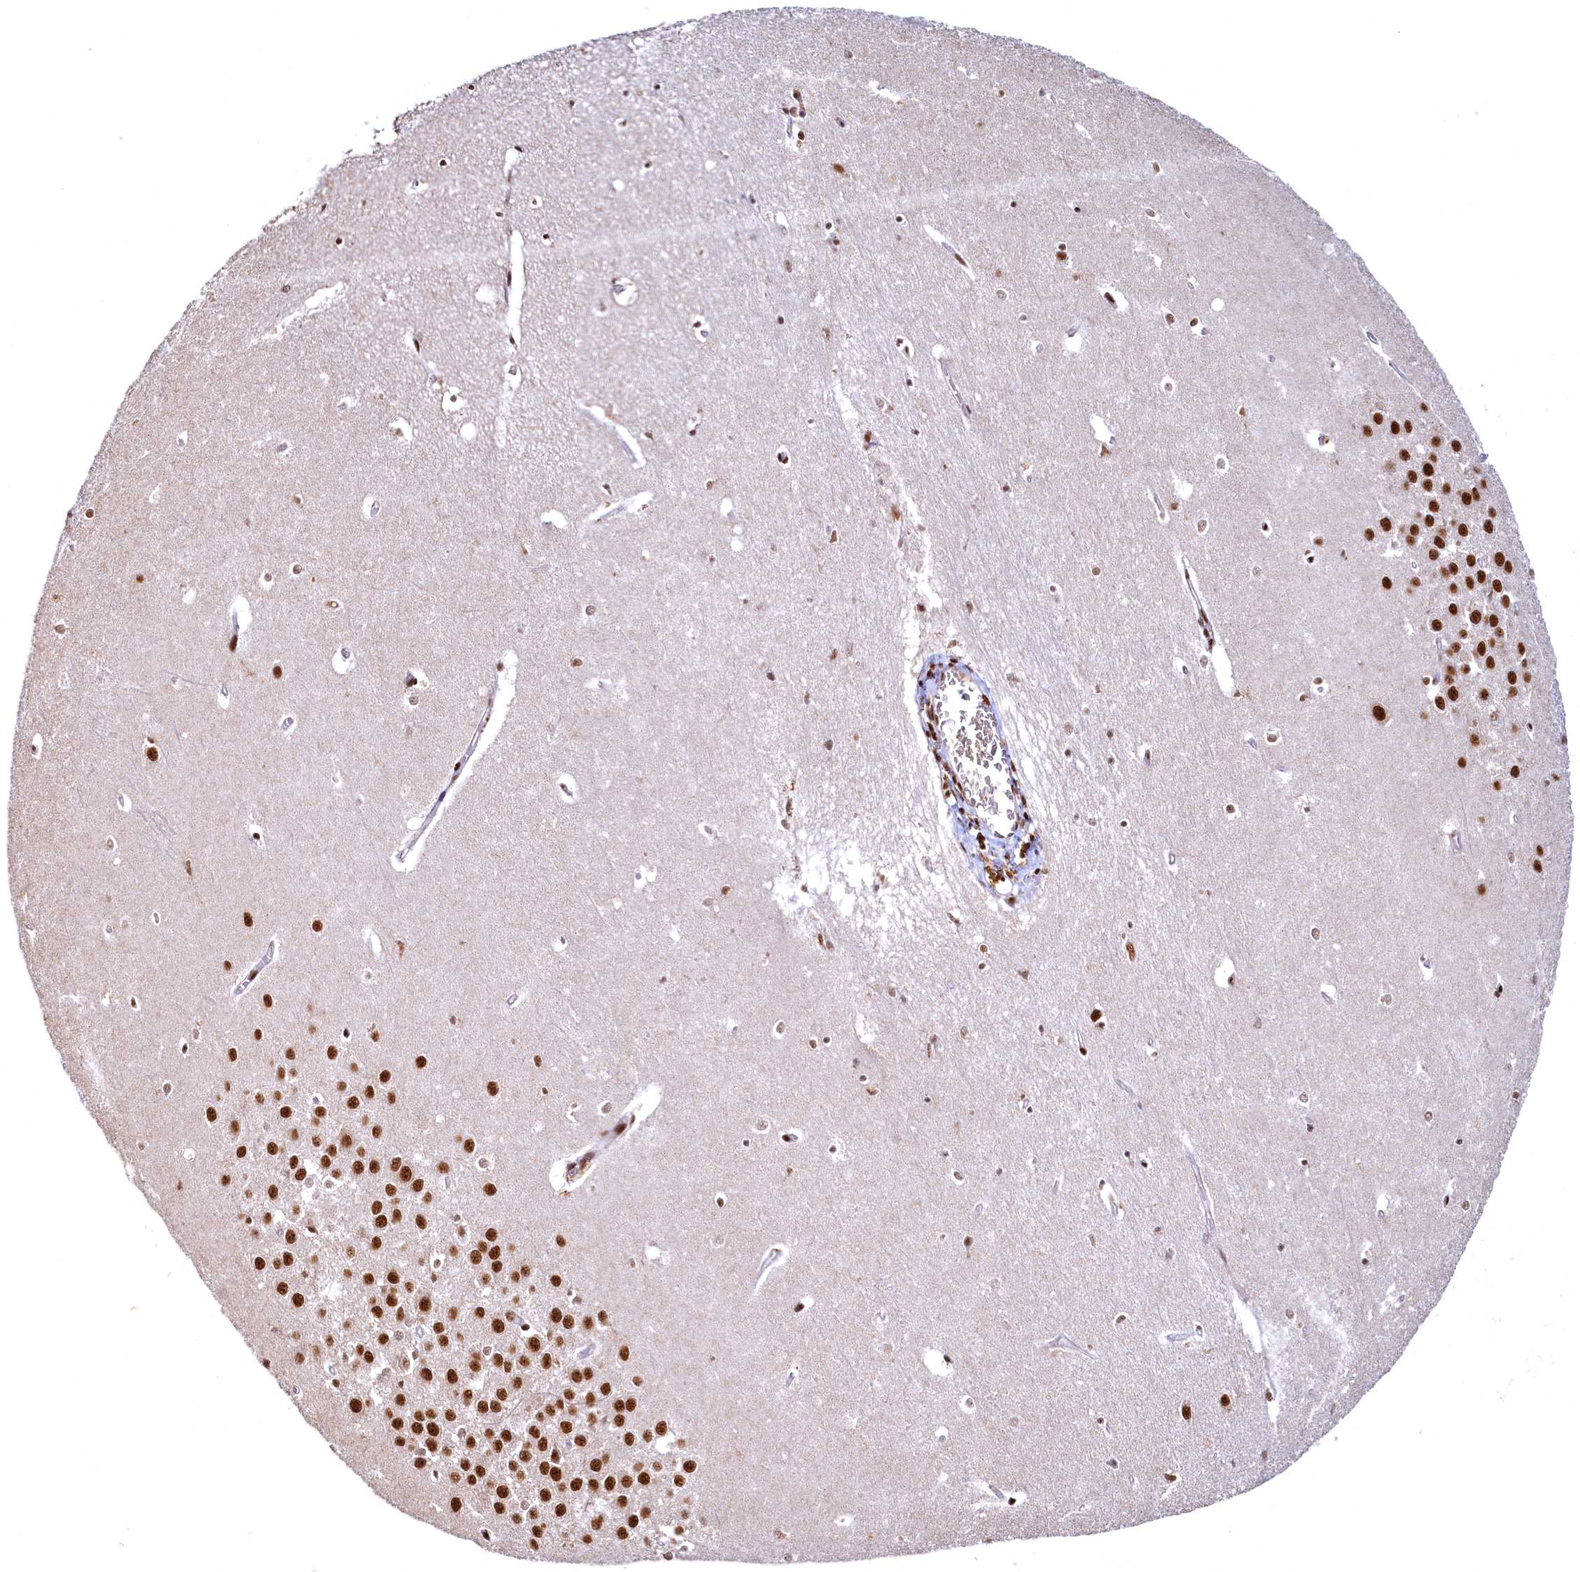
{"staining": {"intensity": "moderate", "quantity": "25%-75%", "location": "nuclear"}, "tissue": "hippocampus", "cell_type": "Glial cells", "image_type": "normal", "snomed": [{"axis": "morphology", "description": "Normal tissue, NOS"}, {"axis": "topography", "description": "Hippocampus"}], "caption": "Immunohistochemistry (IHC) of unremarkable human hippocampus shows medium levels of moderate nuclear staining in about 25%-75% of glial cells.", "gene": "RSRC2", "patient": {"sex": "female", "age": 64}}